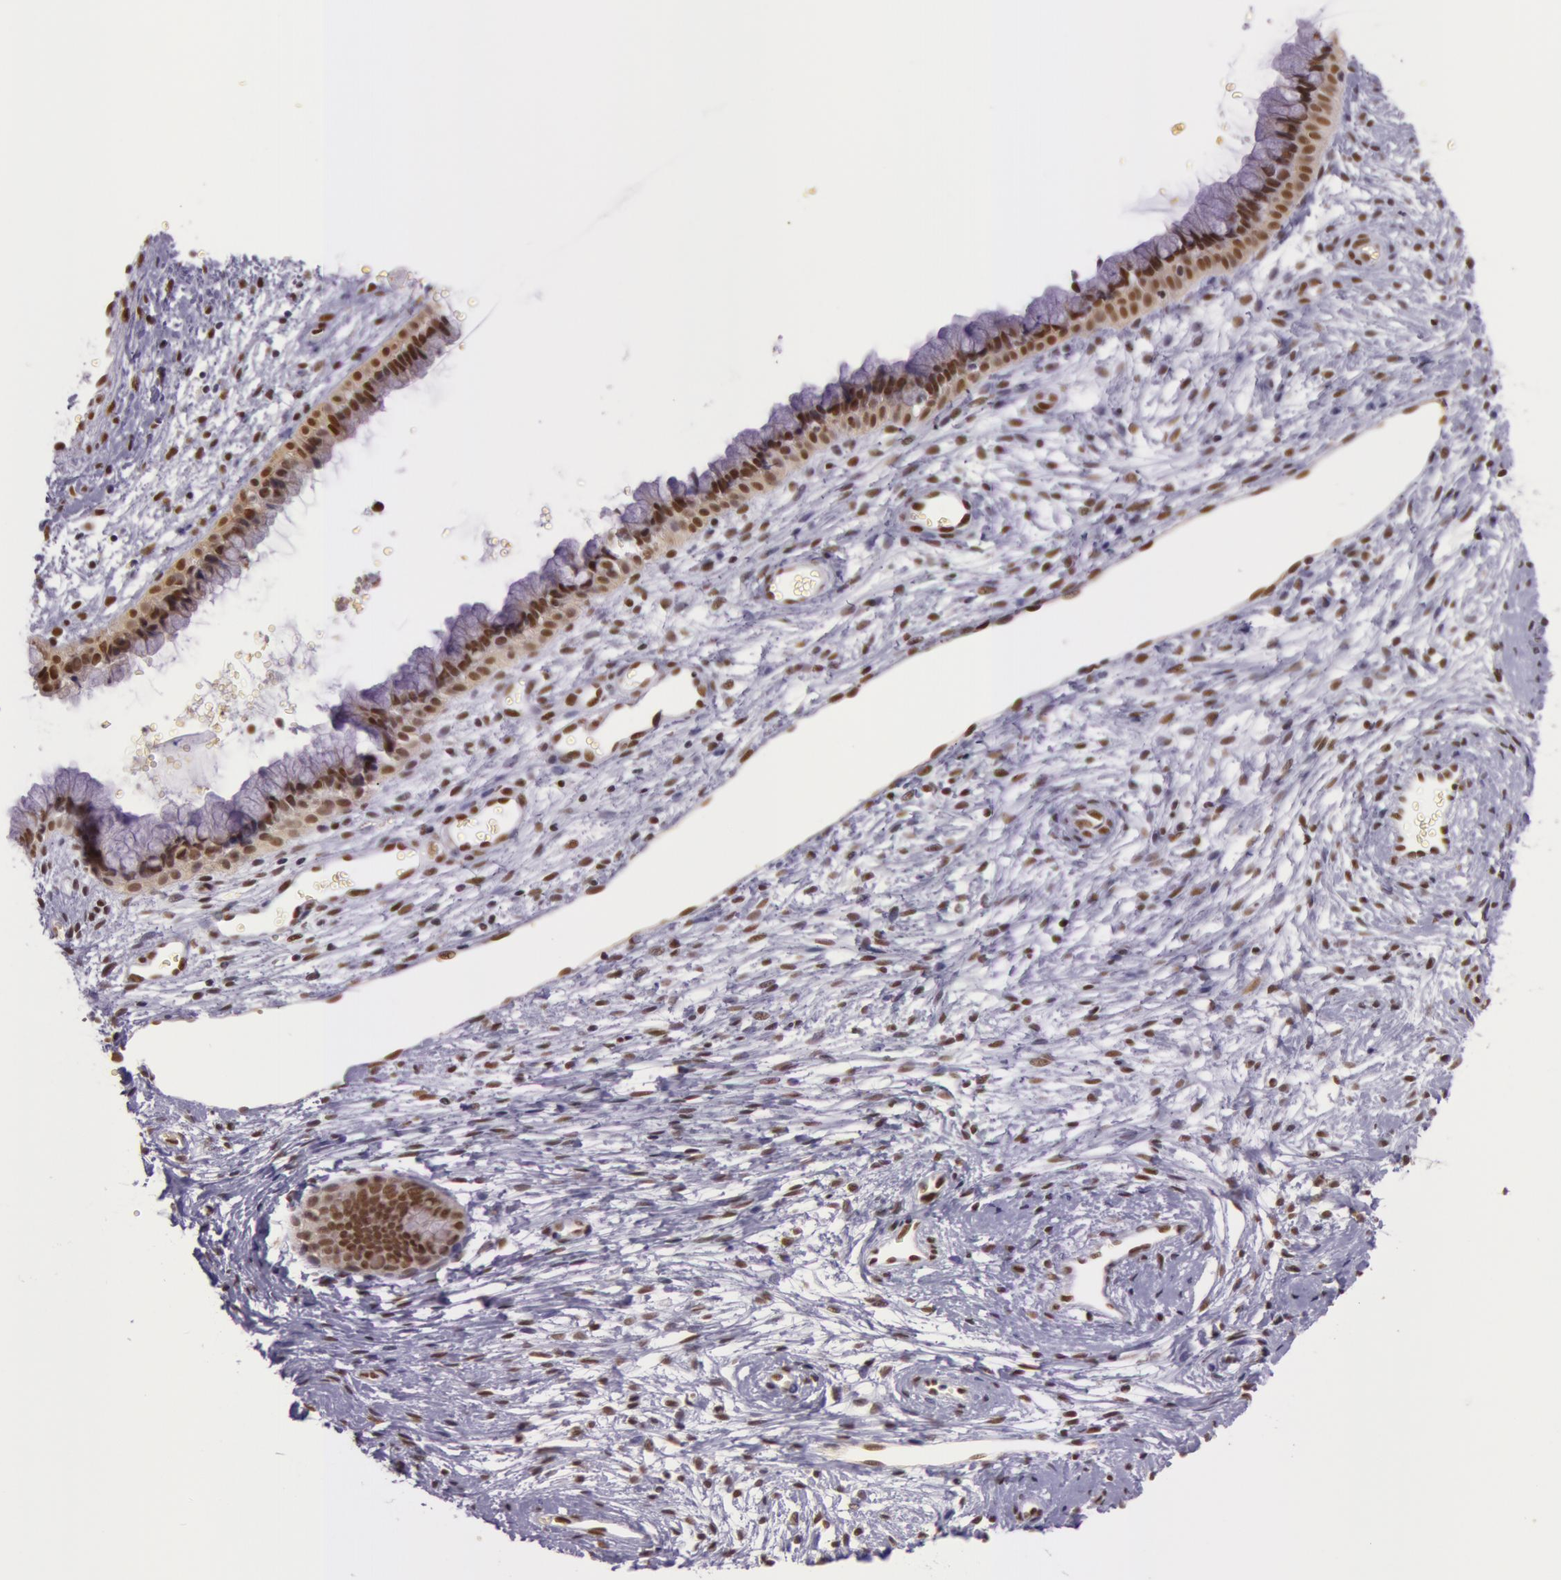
{"staining": {"intensity": "strong", "quantity": "25%-75%", "location": "cytoplasmic/membranous"}, "tissue": "cervix", "cell_type": "Glandular cells", "image_type": "normal", "snomed": [{"axis": "morphology", "description": "Normal tissue, NOS"}, {"axis": "topography", "description": "Cervix"}], "caption": "Strong cytoplasmic/membranous staining is appreciated in approximately 25%-75% of glandular cells in unremarkable cervix. (Brightfield microscopy of DAB IHC at high magnification).", "gene": "NBN", "patient": {"sex": "female", "age": 39}}